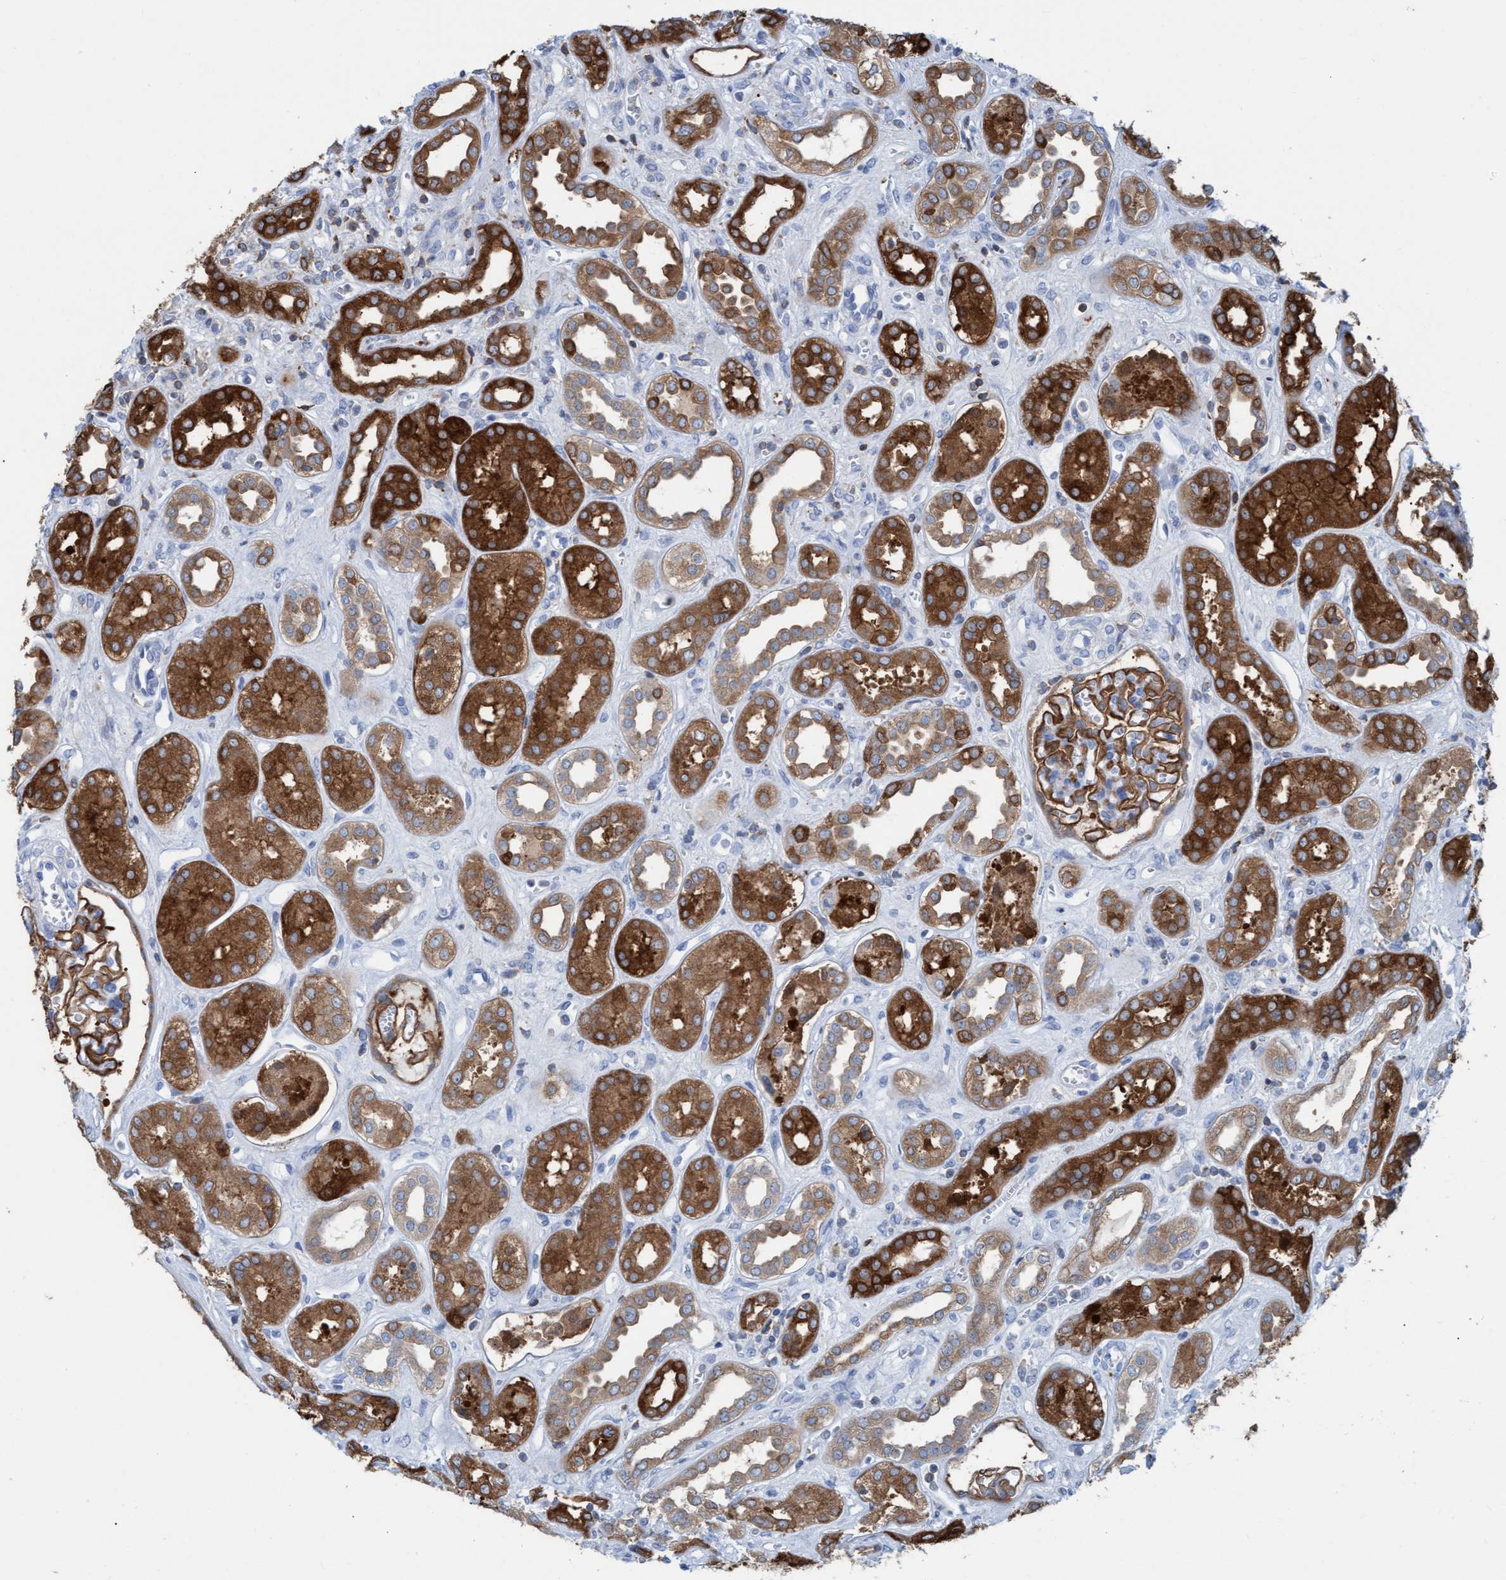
{"staining": {"intensity": "moderate", "quantity": ">75%", "location": "cytoplasmic/membranous"}, "tissue": "kidney", "cell_type": "Cells in glomeruli", "image_type": "normal", "snomed": [{"axis": "morphology", "description": "Normal tissue, NOS"}, {"axis": "topography", "description": "Kidney"}], "caption": "Immunohistochemistry (IHC) staining of normal kidney, which demonstrates medium levels of moderate cytoplasmic/membranous expression in about >75% of cells in glomeruli indicating moderate cytoplasmic/membranous protein expression. The staining was performed using DAB (3,3'-diaminobenzidine) (brown) for protein detection and nuclei were counterstained in hematoxylin (blue).", "gene": "EZR", "patient": {"sex": "male", "age": 59}}